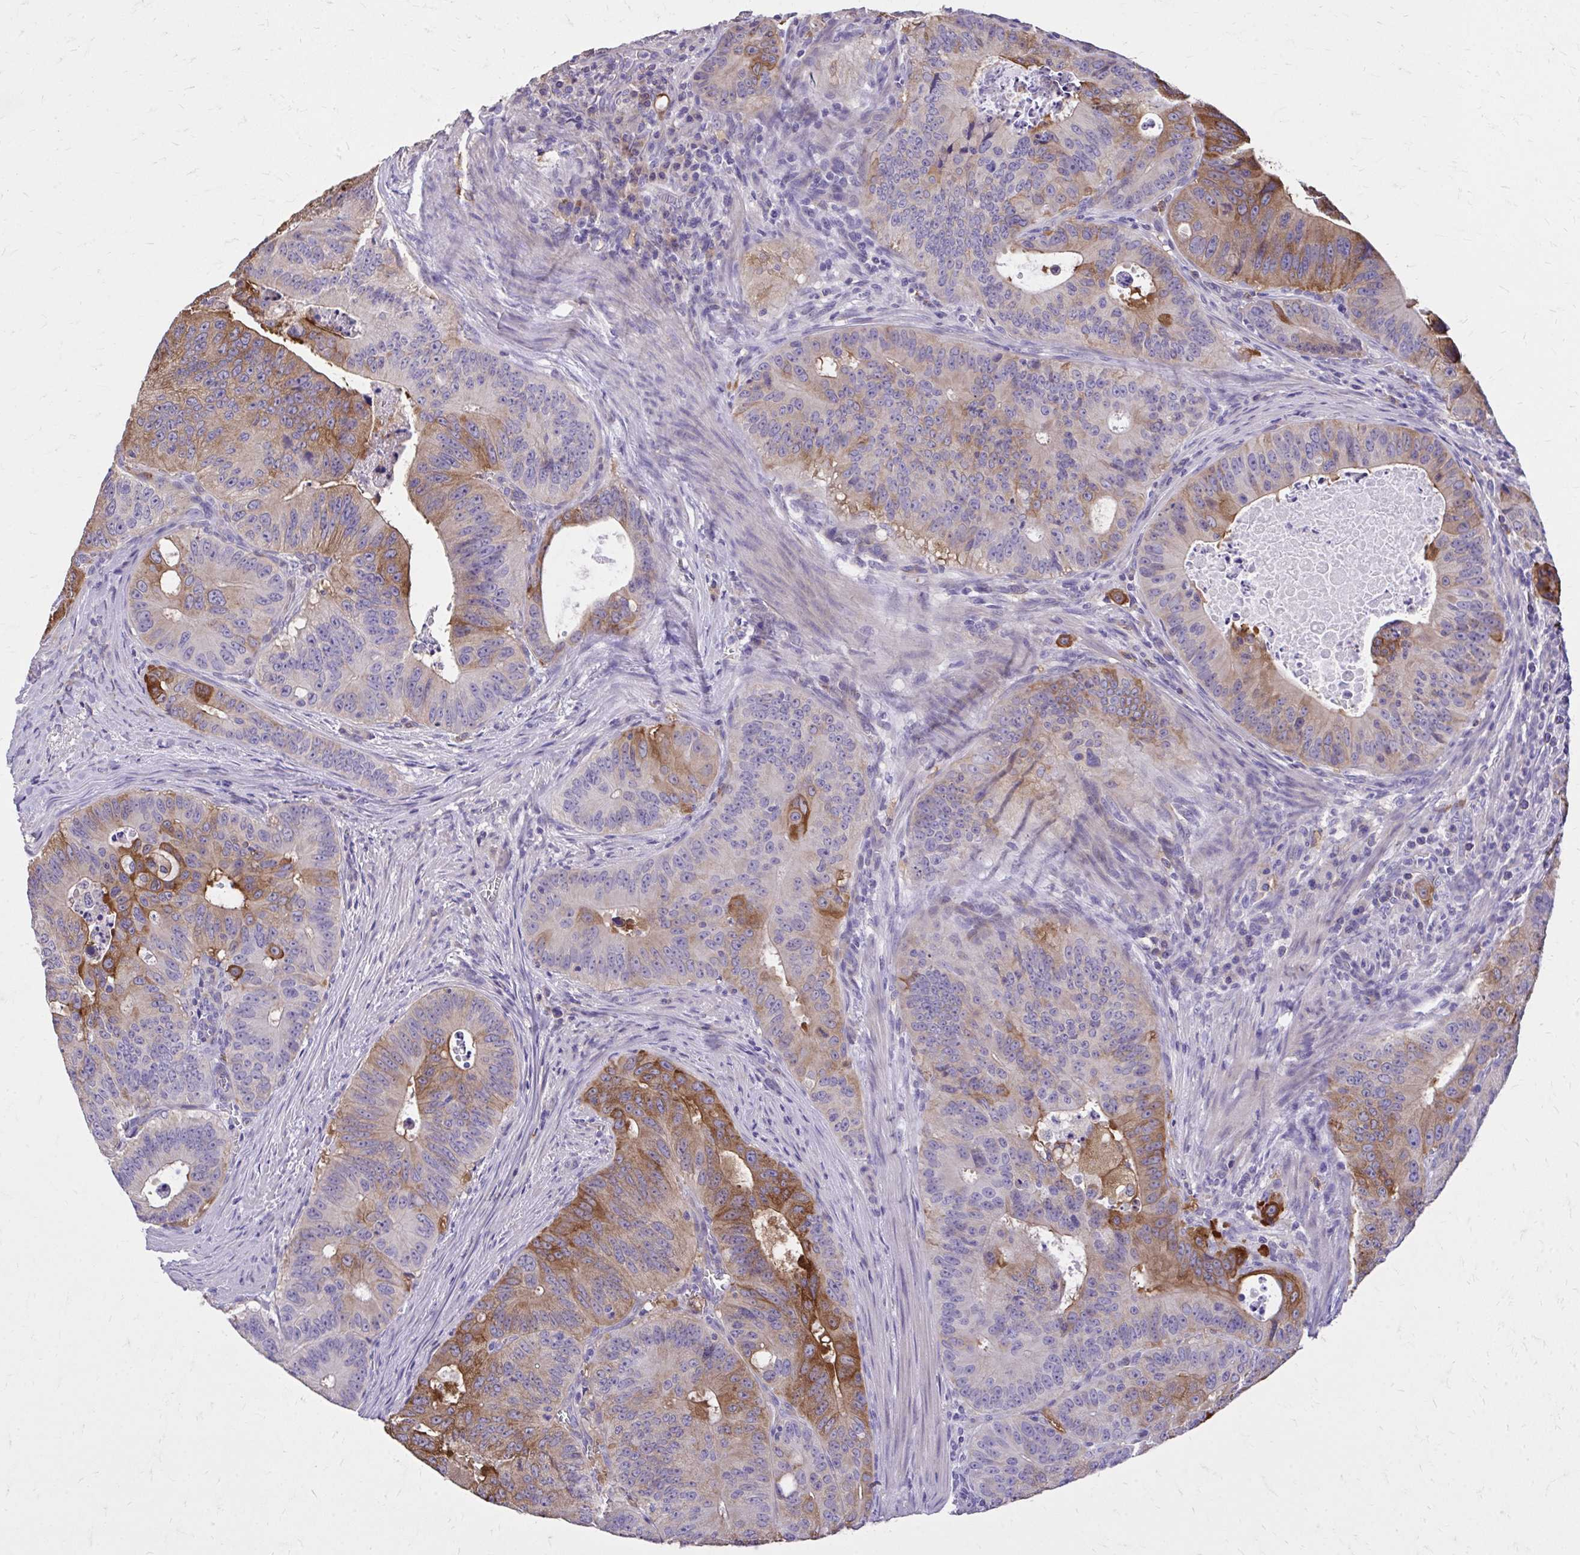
{"staining": {"intensity": "moderate", "quantity": "25%-75%", "location": "cytoplasmic/membranous"}, "tissue": "colorectal cancer", "cell_type": "Tumor cells", "image_type": "cancer", "snomed": [{"axis": "morphology", "description": "Adenocarcinoma, NOS"}, {"axis": "topography", "description": "Colon"}], "caption": "Protein analysis of adenocarcinoma (colorectal) tissue demonstrates moderate cytoplasmic/membranous positivity in approximately 25%-75% of tumor cells.", "gene": "EPB41L1", "patient": {"sex": "male", "age": 62}}